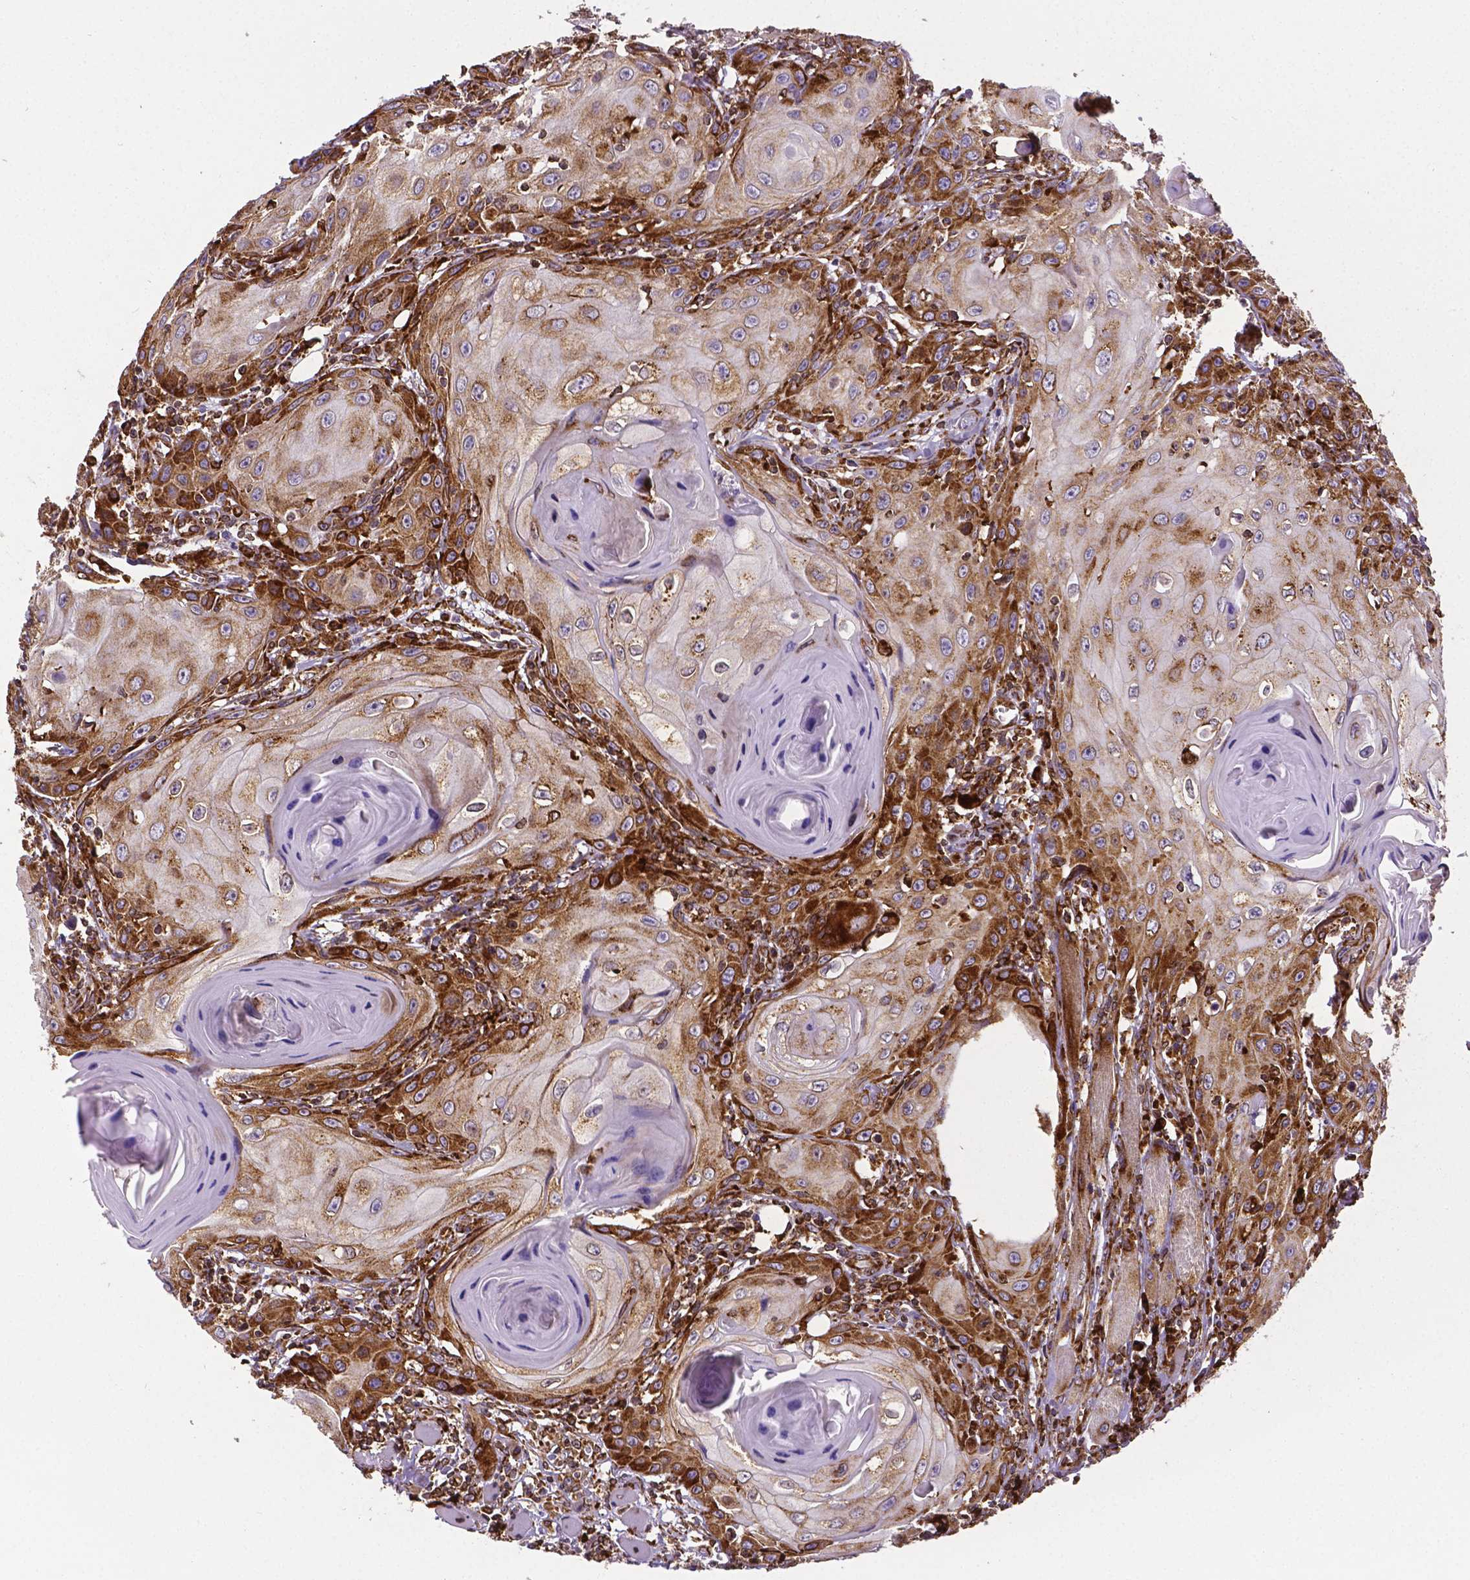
{"staining": {"intensity": "strong", "quantity": ">75%", "location": "cytoplasmic/membranous"}, "tissue": "head and neck cancer", "cell_type": "Tumor cells", "image_type": "cancer", "snomed": [{"axis": "morphology", "description": "Squamous cell carcinoma, NOS"}, {"axis": "topography", "description": "Head-Neck"}], "caption": "Immunohistochemical staining of head and neck cancer (squamous cell carcinoma) demonstrates high levels of strong cytoplasmic/membranous protein staining in approximately >75% of tumor cells.", "gene": "MTDH", "patient": {"sex": "female", "age": 80}}